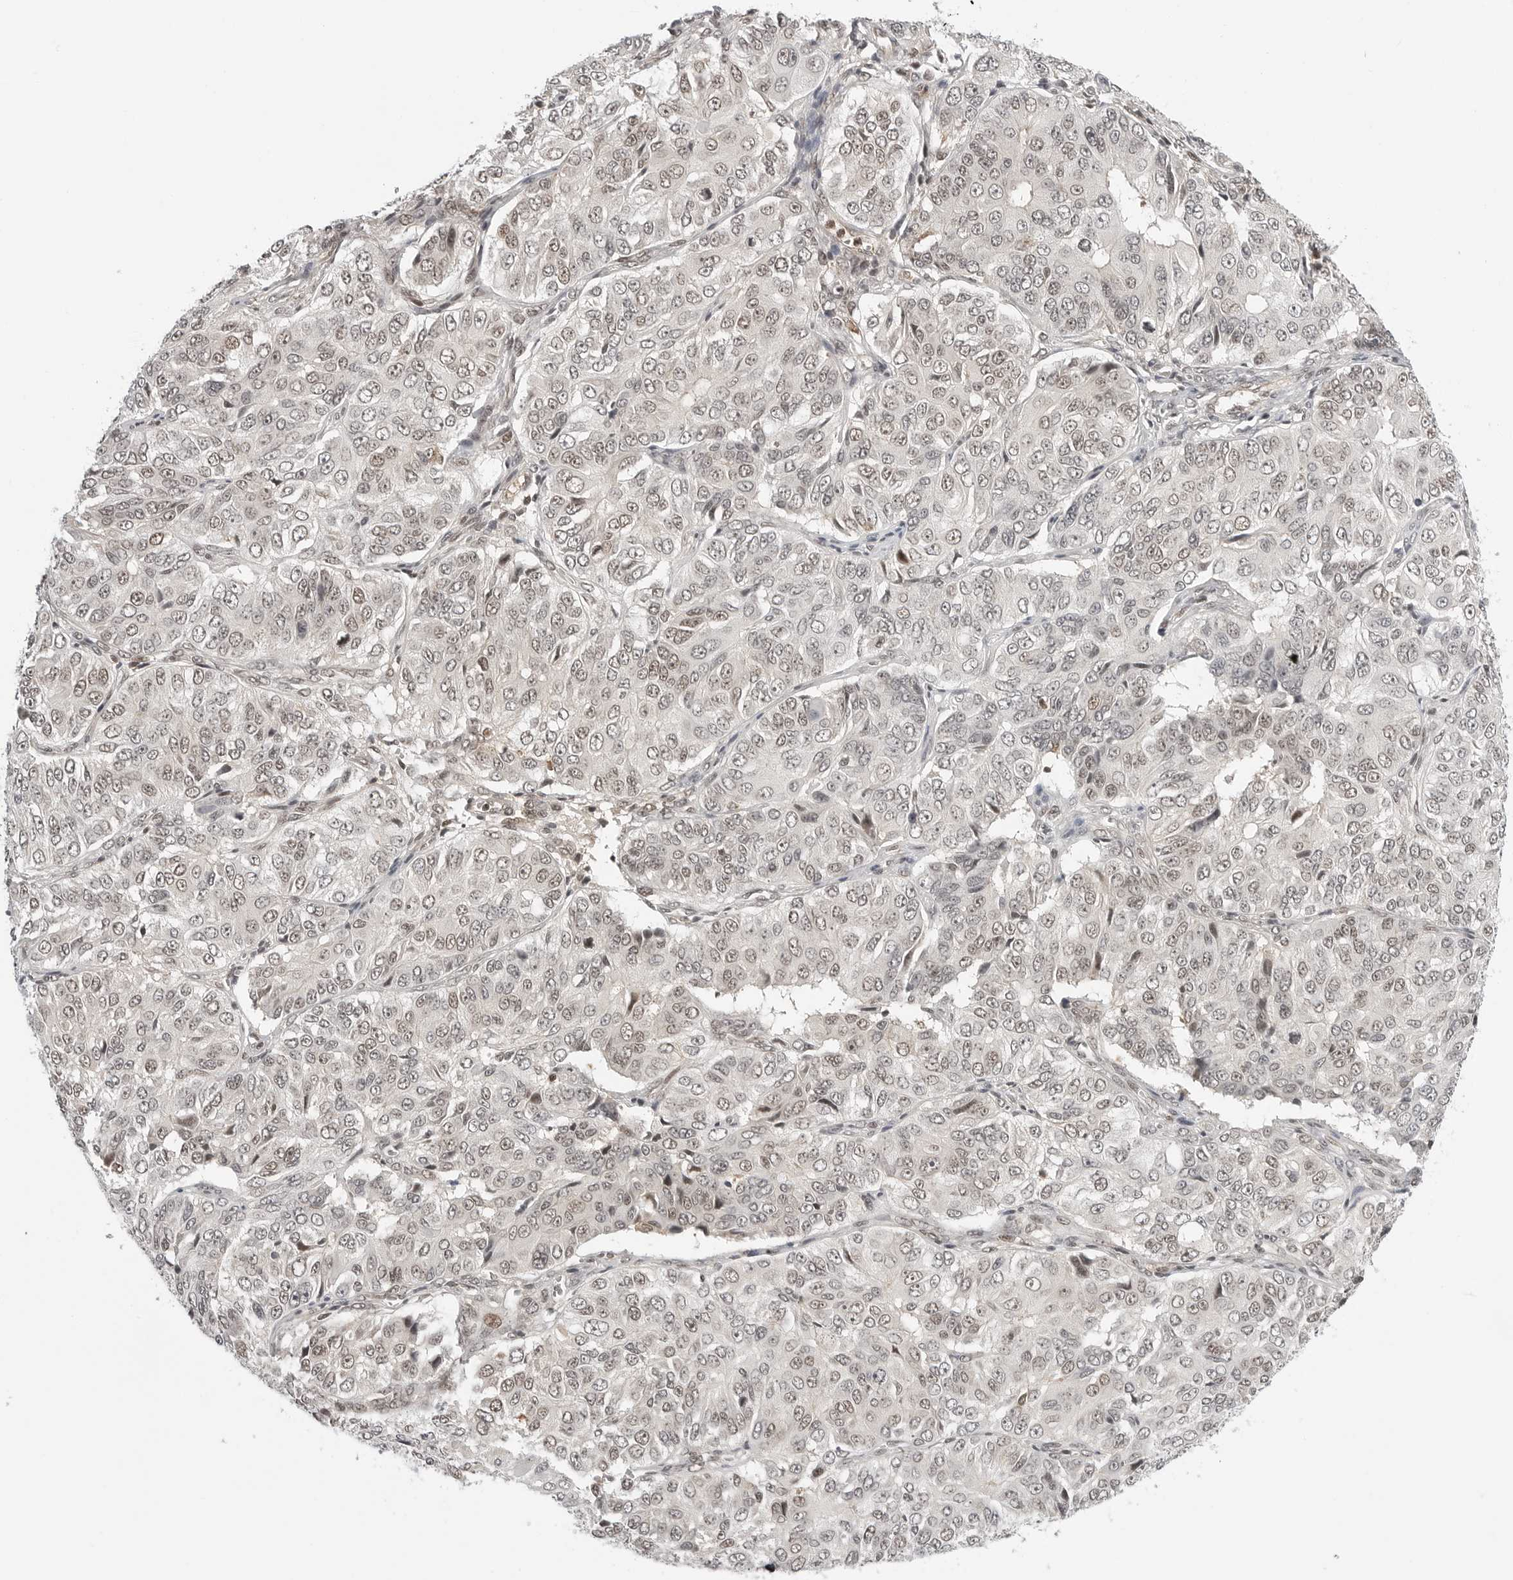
{"staining": {"intensity": "weak", "quantity": ">75%", "location": "nuclear"}, "tissue": "ovarian cancer", "cell_type": "Tumor cells", "image_type": "cancer", "snomed": [{"axis": "morphology", "description": "Carcinoma, endometroid"}, {"axis": "topography", "description": "Ovary"}], "caption": "The image exhibits immunohistochemical staining of endometroid carcinoma (ovarian). There is weak nuclear staining is present in approximately >75% of tumor cells.", "gene": "C8orf33", "patient": {"sex": "female", "age": 51}}